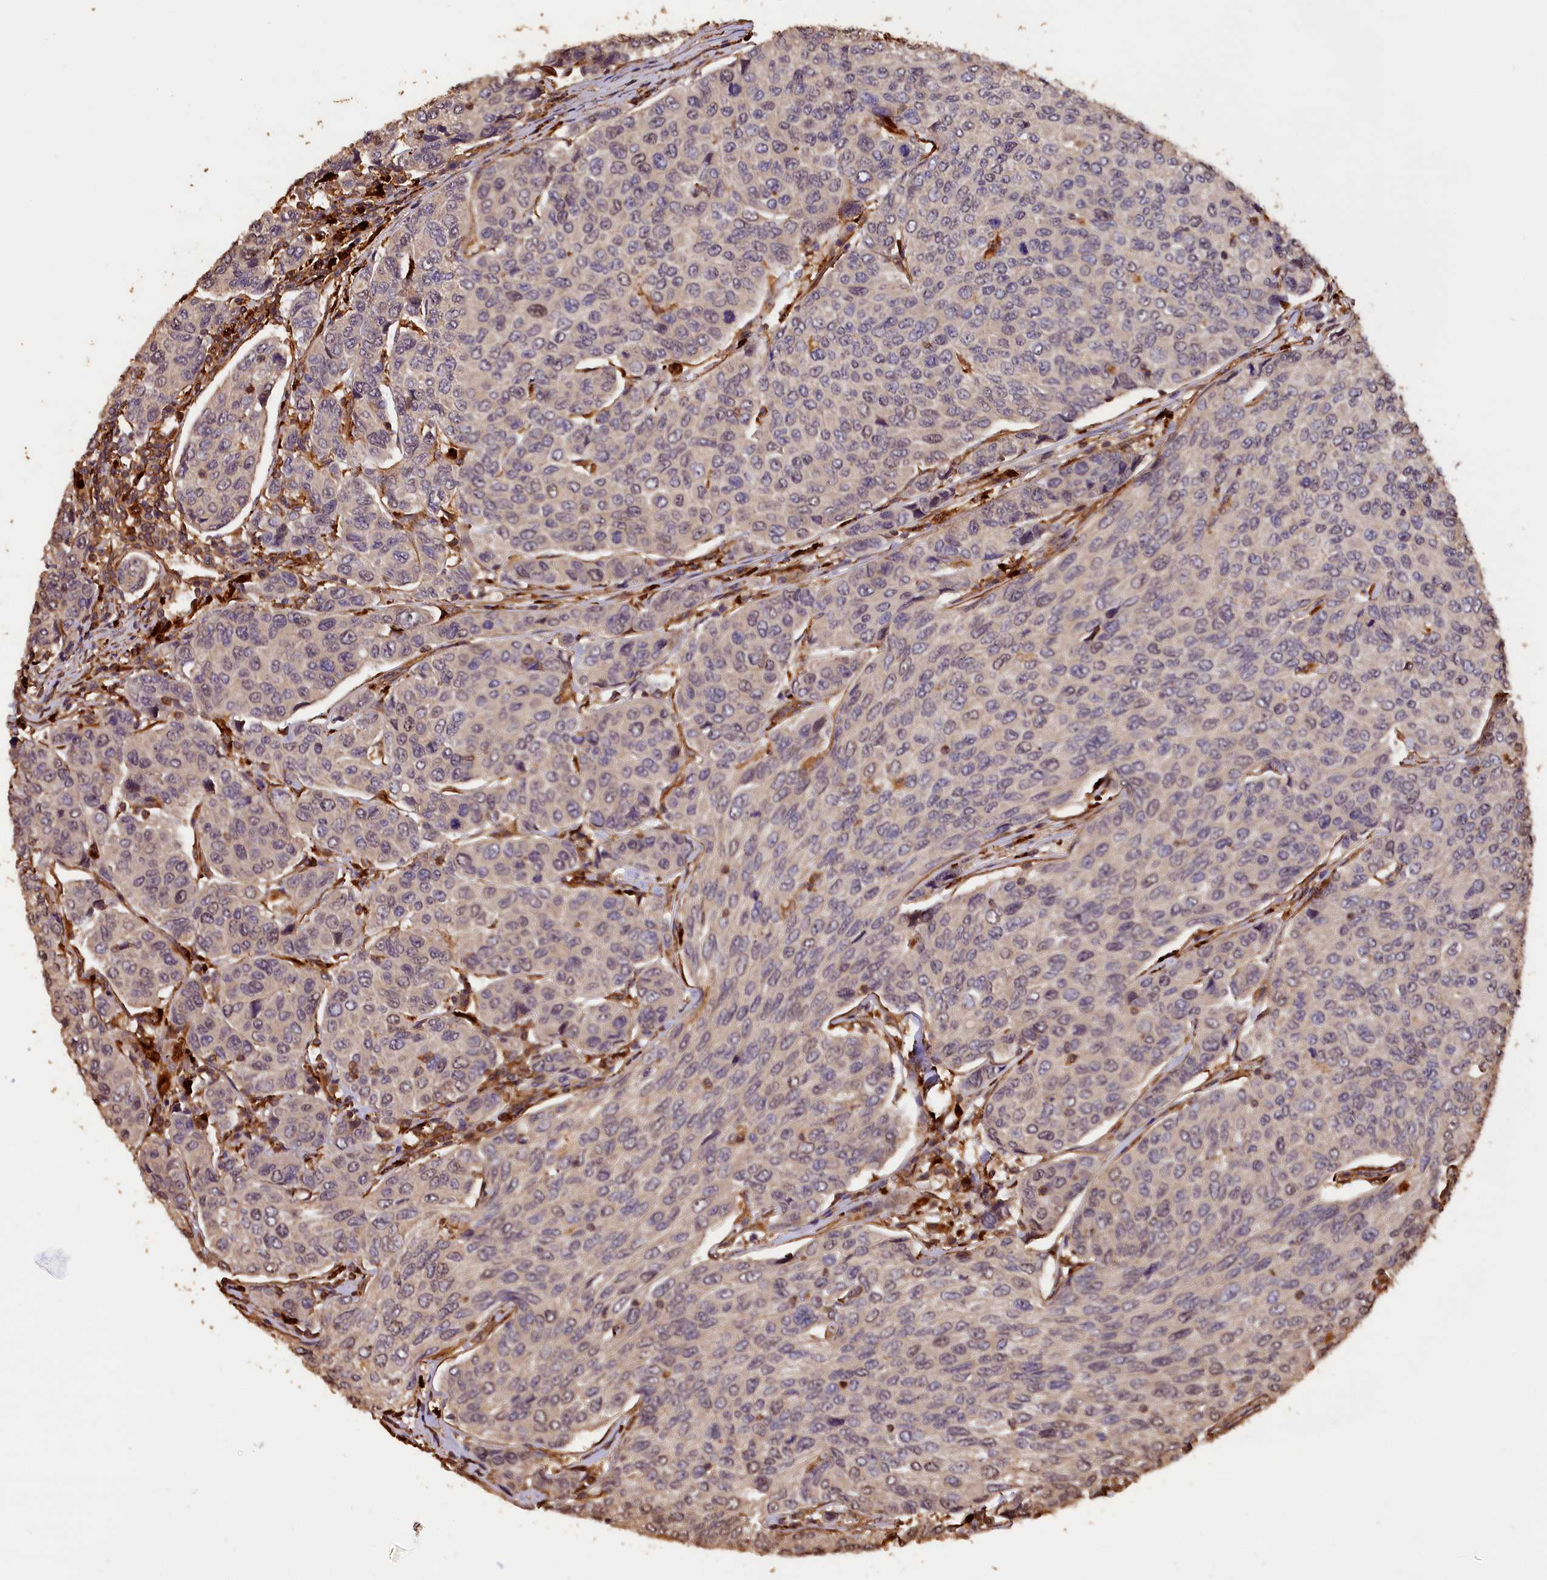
{"staining": {"intensity": "weak", "quantity": "<25%", "location": "nuclear"}, "tissue": "breast cancer", "cell_type": "Tumor cells", "image_type": "cancer", "snomed": [{"axis": "morphology", "description": "Duct carcinoma"}, {"axis": "topography", "description": "Breast"}], "caption": "A high-resolution micrograph shows IHC staining of infiltrating ductal carcinoma (breast), which demonstrates no significant expression in tumor cells. (Immunohistochemistry (ihc), brightfield microscopy, high magnification).", "gene": "MMP15", "patient": {"sex": "female", "age": 55}}